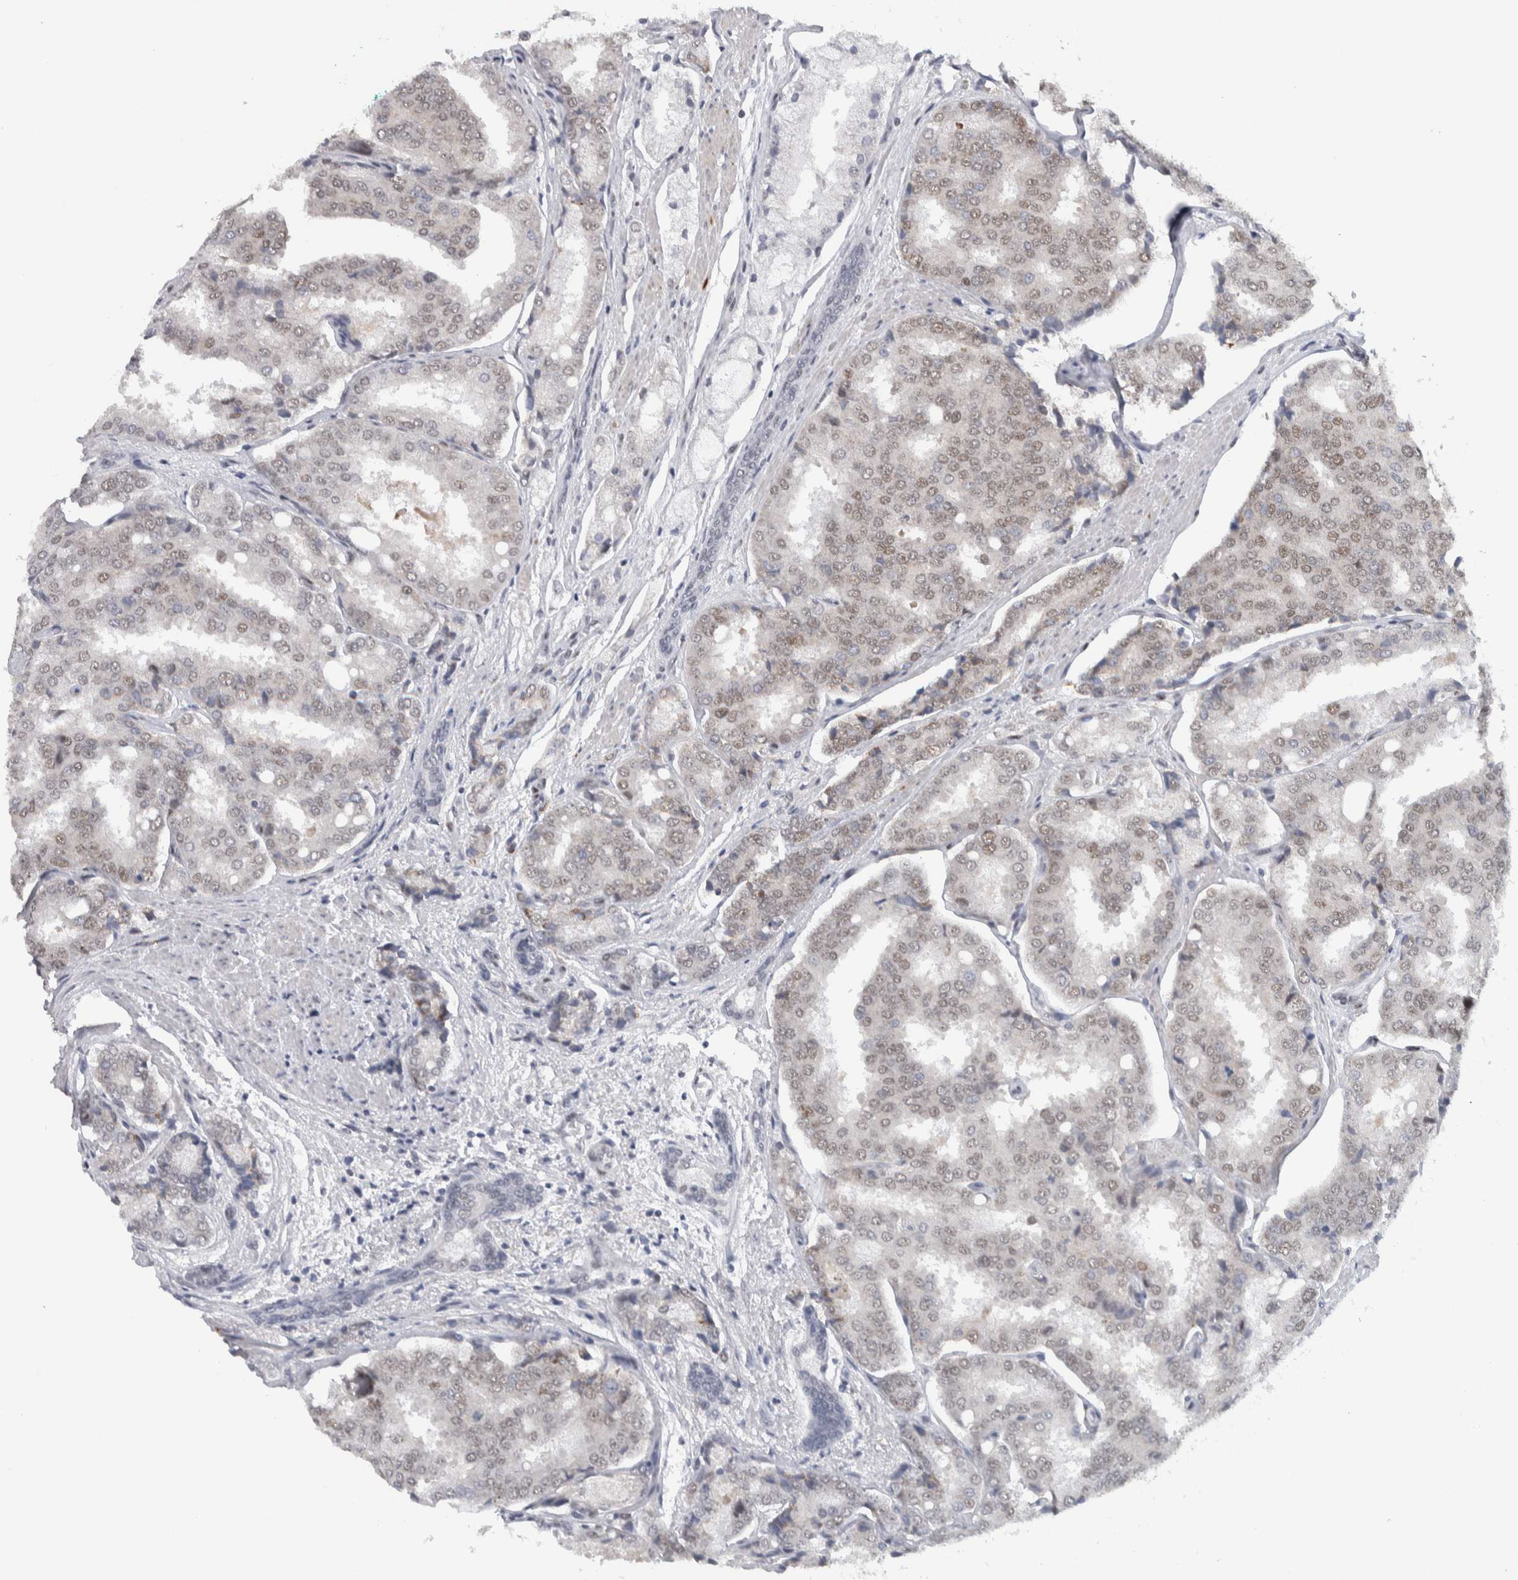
{"staining": {"intensity": "weak", "quantity": "<25%", "location": "nuclear"}, "tissue": "prostate cancer", "cell_type": "Tumor cells", "image_type": "cancer", "snomed": [{"axis": "morphology", "description": "Adenocarcinoma, High grade"}, {"axis": "topography", "description": "Prostate"}], "caption": "Image shows no protein expression in tumor cells of prostate cancer (high-grade adenocarcinoma) tissue.", "gene": "HEXIM2", "patient": {"sex": "male", "age": 50}}